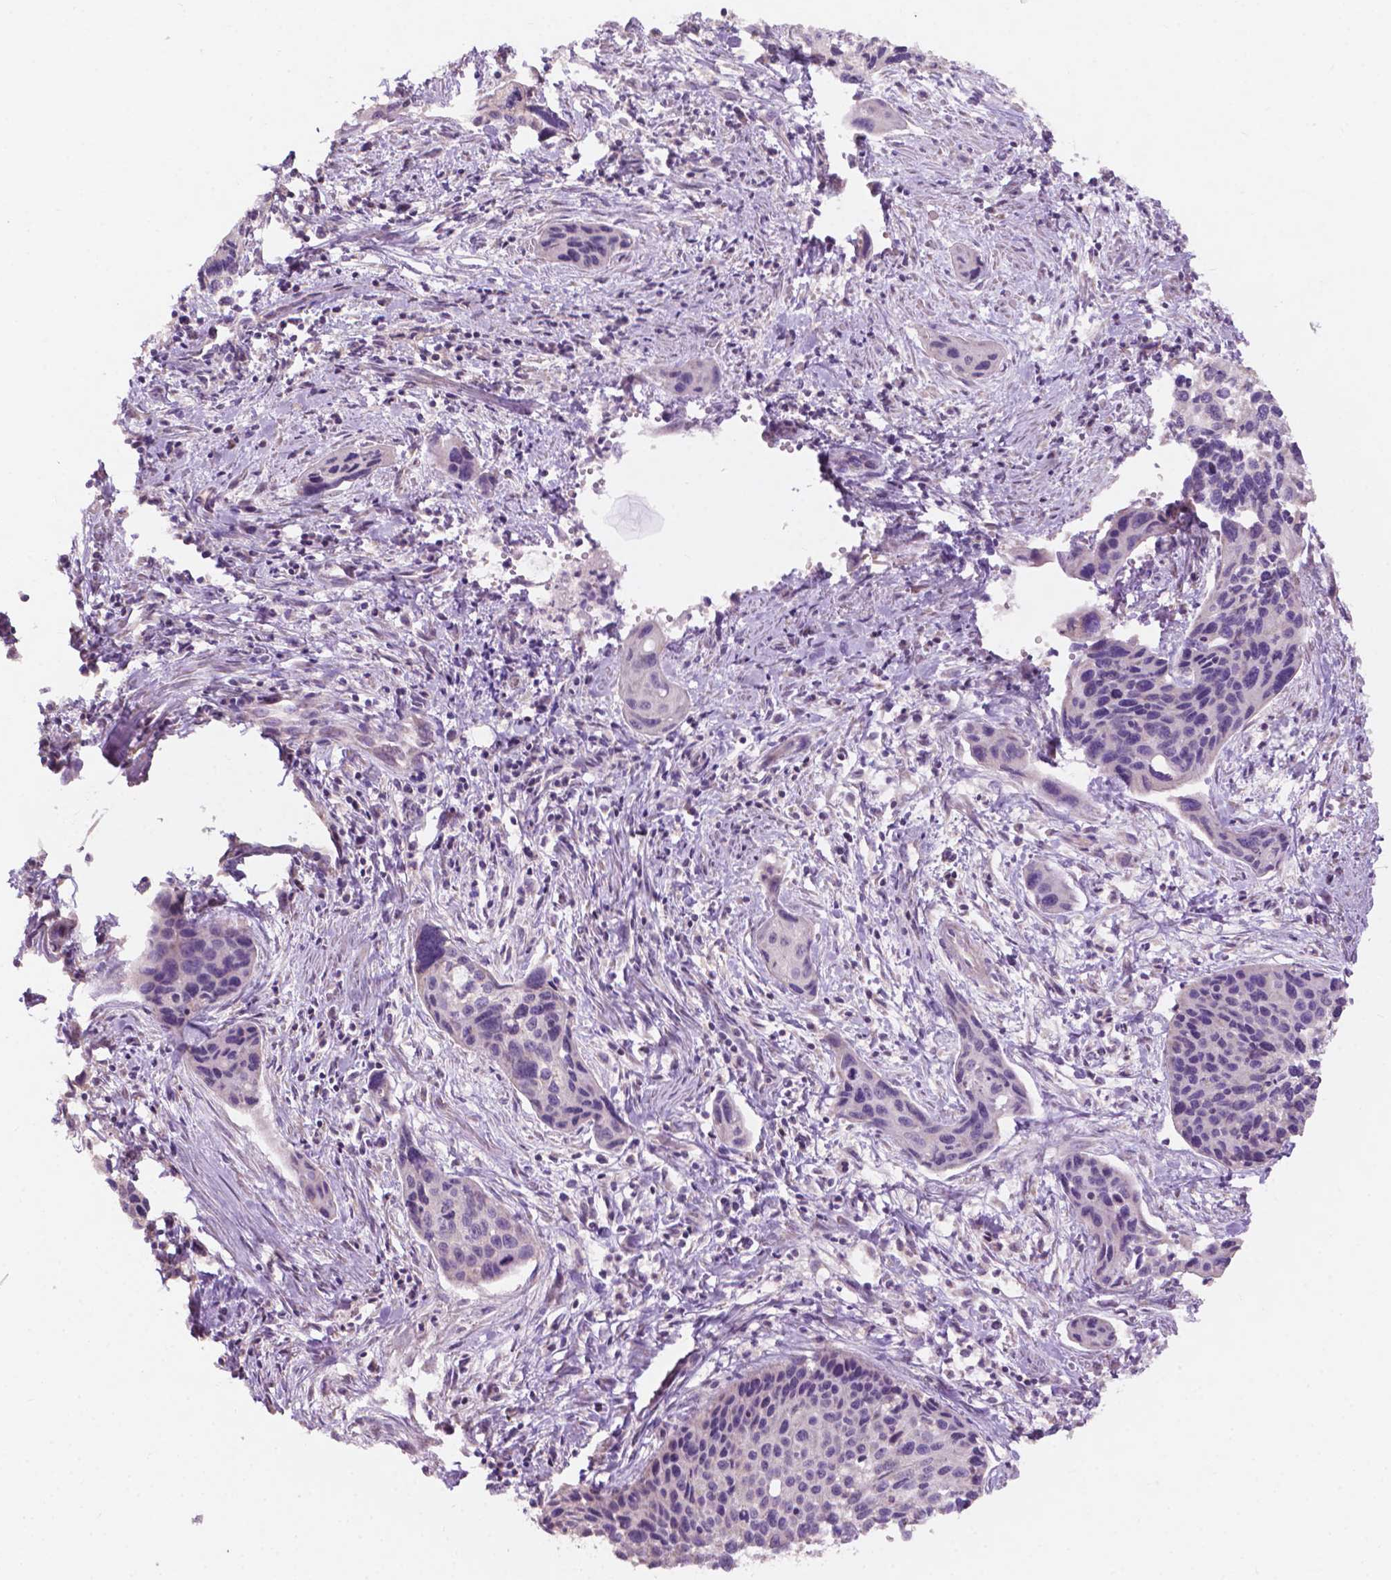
{"staining": {"intensity": "negative", "quantity": "none", "location": "none"}, "tissue": "cervical cancer", "cell_type": "Tumor cells", "image_type": "cancer", "snomed": [{"axis": "morphology", "description": "Squamous cell carcinoma, NOS"}, {"axis": "topography", "description": "Cervix"}], "caption": "IHC of human cervical cancer reveals no positivity in tumor cells.", "gene": "NDUFS1", "patient": {"sex": "female", "age": 31}}